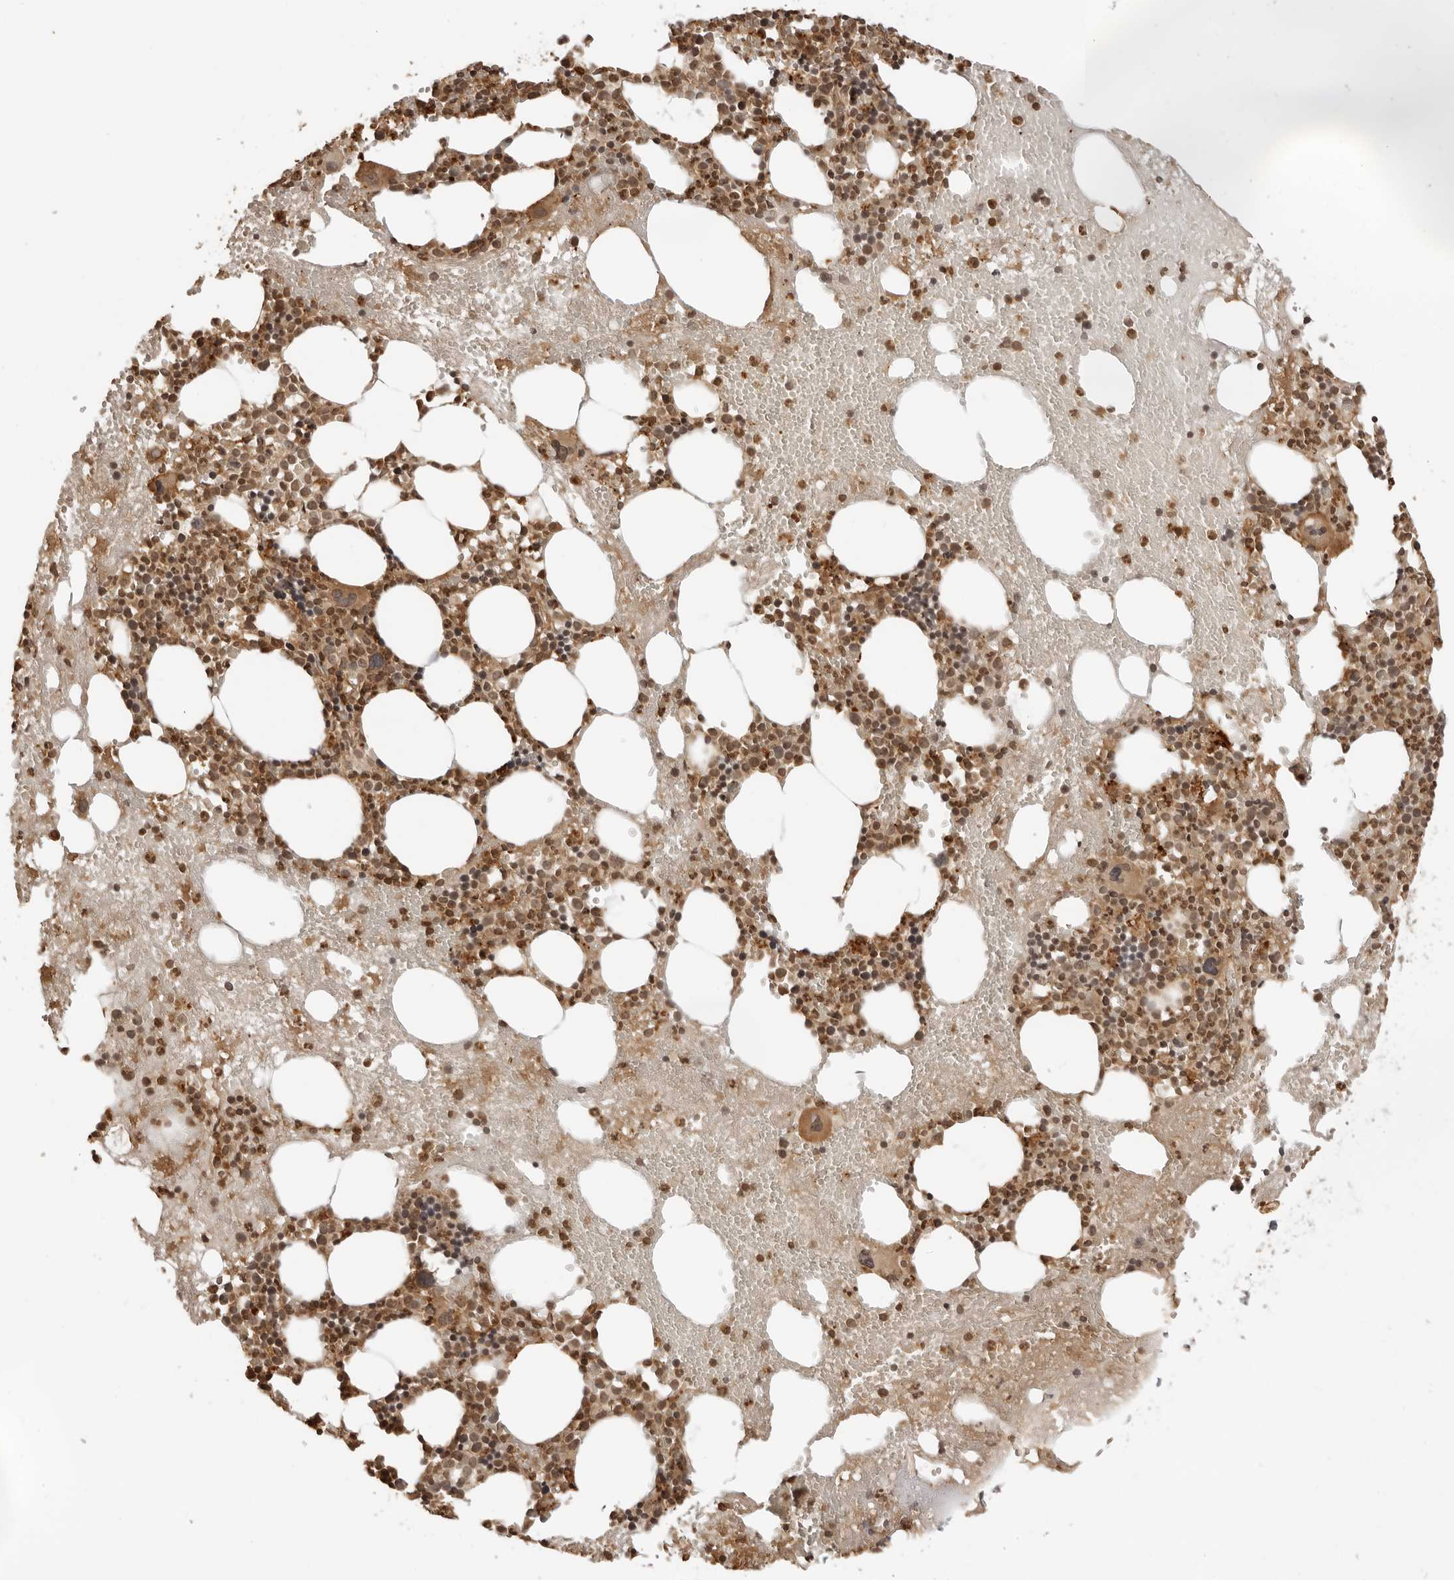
{"staining": {"intensity": "strong", "quantity": "25%-75%", "location": "cytoplasmic/membranous,nuclear"}, "tissue": "bone marrow", "cell_type": "Hematopoietic cells", "image_type": "normal", "snomed": [{"axis": "morphology", "description": "Normal tissue, NOS"}, {"axis": "morphology", "description": "Inflammation, NOS"}, {"axis": "topography", "description": "Bone marrow"}], "caption": "Bone marrow was stained to show a protein in brown. There is high levels of strong cytoplasmic/membranous,nuclear staining in approximately 25%-75% of hematopoietic cells. (DAB IHC, brown staining for protein, blue staining for nuclei).", "gene": "IKBKE", "patient": {"sex": "female", "age": 48}}